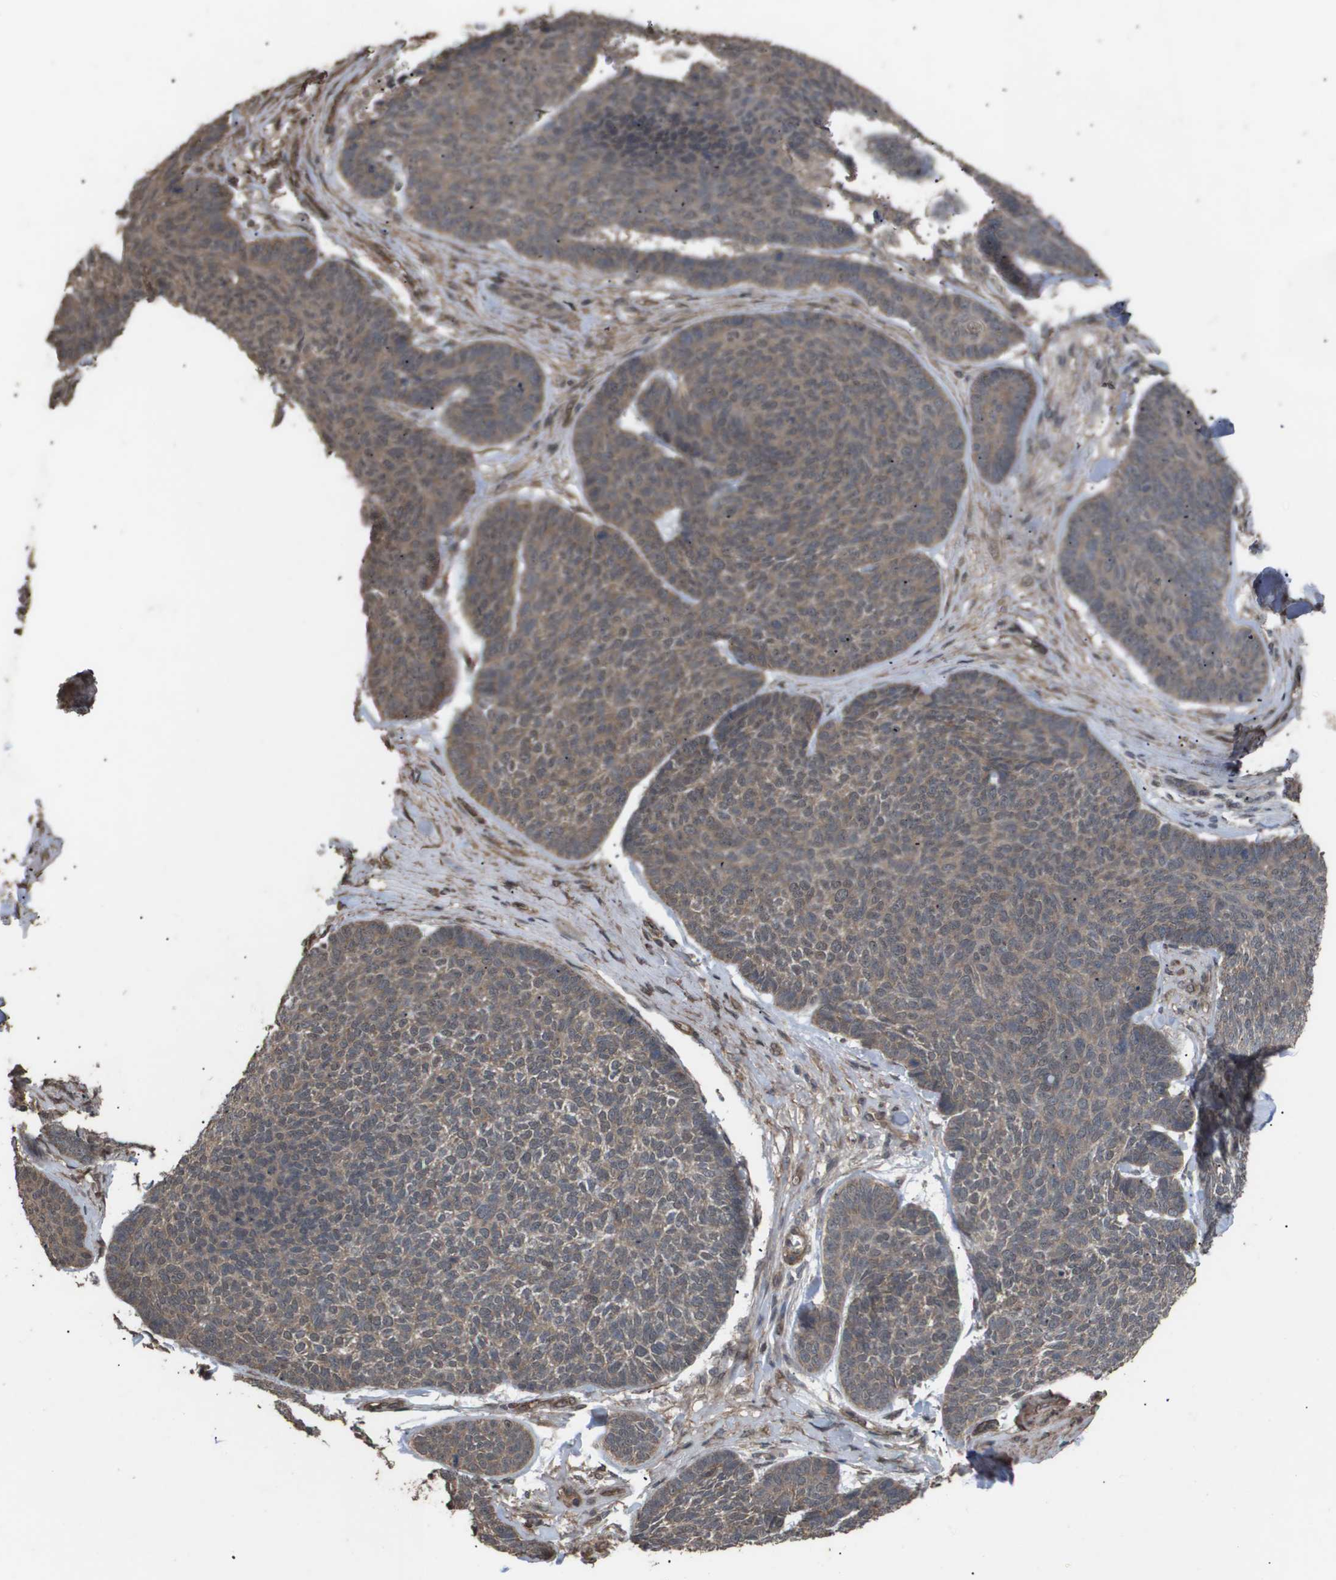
{"staining": {"intensity": "moderate", "quantity": ">75%", "location": "cytoplasmic/membranous"}, "tissue": "skin cancer", "cell_type": "Tumor cells", "image_type": "cancer", "snomed": [{"axis": "morphology", "description": "Basal cell carcinoma"}, {"axis": "topography", "description": "Skin"}], "caption": "This photomicrograph reveals immunohistochemistry (IHC) staining of human basal cell carcinoma (skin), with medium moderate cytoplasmic/membranous expression in about >75% of tumor cells.", "gene": "CUL5", "patient": {"sex": "male", "age": 84}}